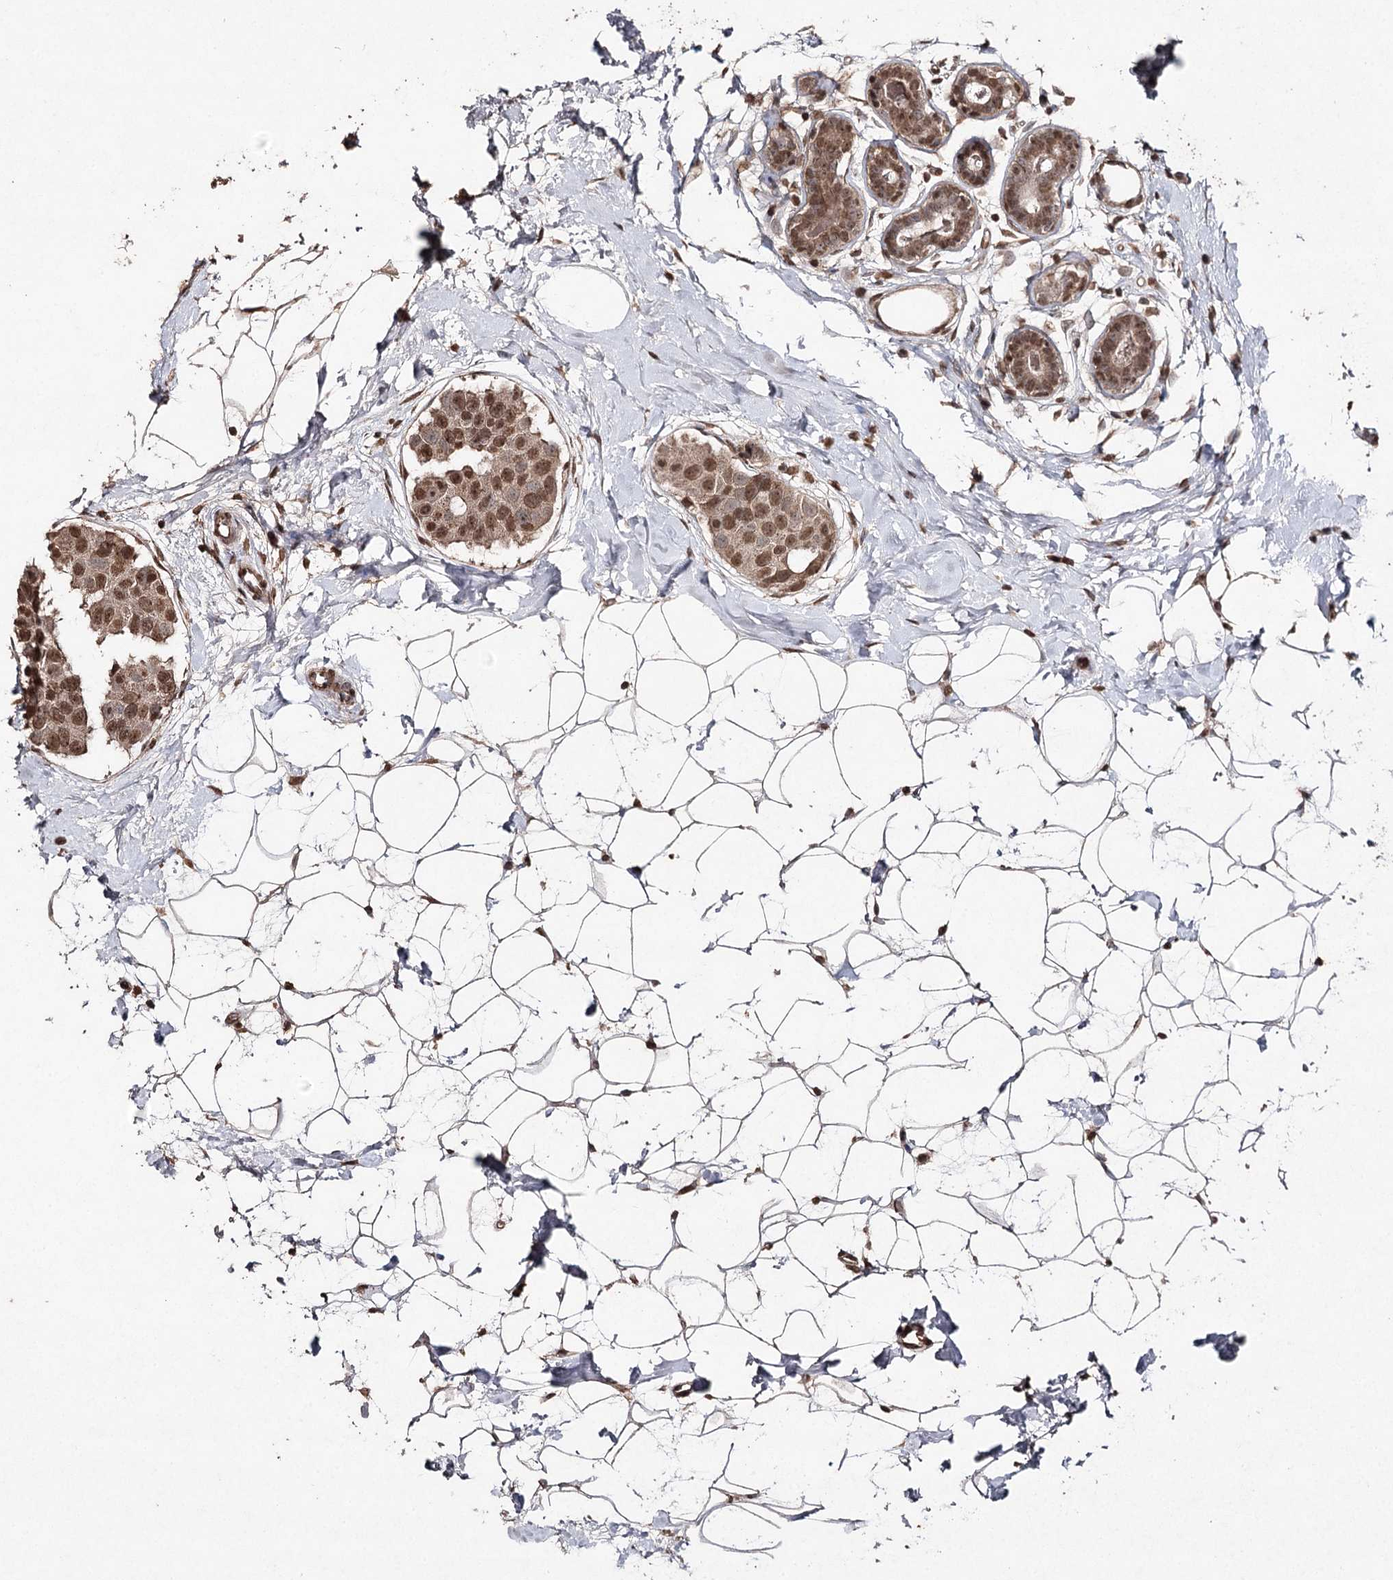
{"staining": {"intensity": "moderate", "quantity": ">75%", "location": "nuclear"}, "tissue": "breast cancer", "cell_type": "Tumor cells", "image_type": "cancer", "snomed": [{"axis": "morphology", "description": "Normal tissue, NOS"}, {"axis": "morphology", "description": "Duct carcinoma"}, {"axis": "topography", "description": "Breast"}], "caption": "The histopathology image demonstrates immunohistochemical staining of breast cancer (infiltrating ductal carcinoma). There is moderate nuclear staining is seen in about >75% of tumor cells. Using DAB (brown) and hematoxylin (blue) stains, captured at high magnification using brightfield microscopy.", "gene": "ATG14", "patient": {"sex": "female", "age": 39}}